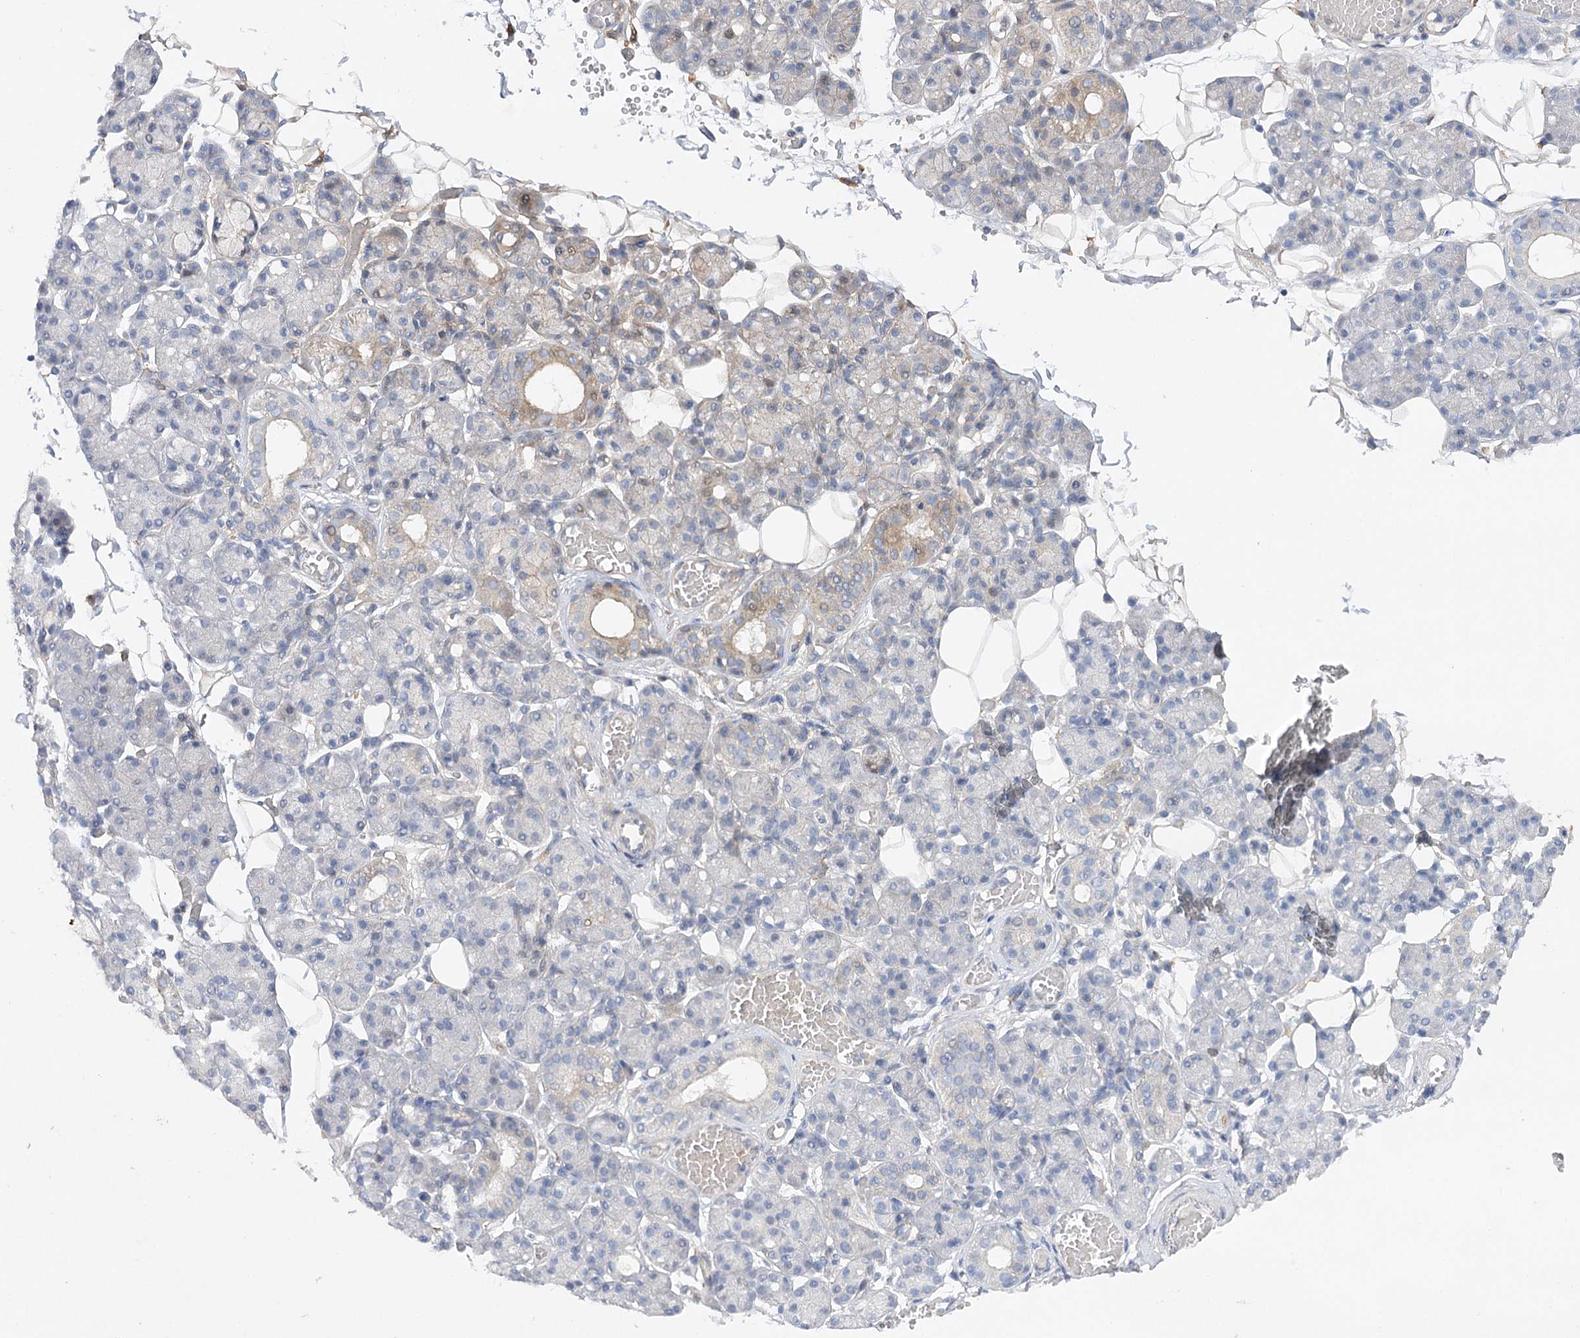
{"staining": {"intensity": "weak", "quantity": "<25%", "location": "cytoplasmic/membranous"}, "tissue": "salivary gland", "cell_type": "Glandular cells", "image_type": "normal", "snomed": [{"axis": "morphology", "description": "Normal tissue, NOS"}, {"axis": "topography", "description": "Salivary gland"}], "caption": "This histopathology image is of normal salivary gland stained with IHC to label a protein in brown with the nuclei are counter-stained blue. There is no positivity in glandular cells.", "gene": "OBSL1", "patient": {"sex": "male", "age": 63}}